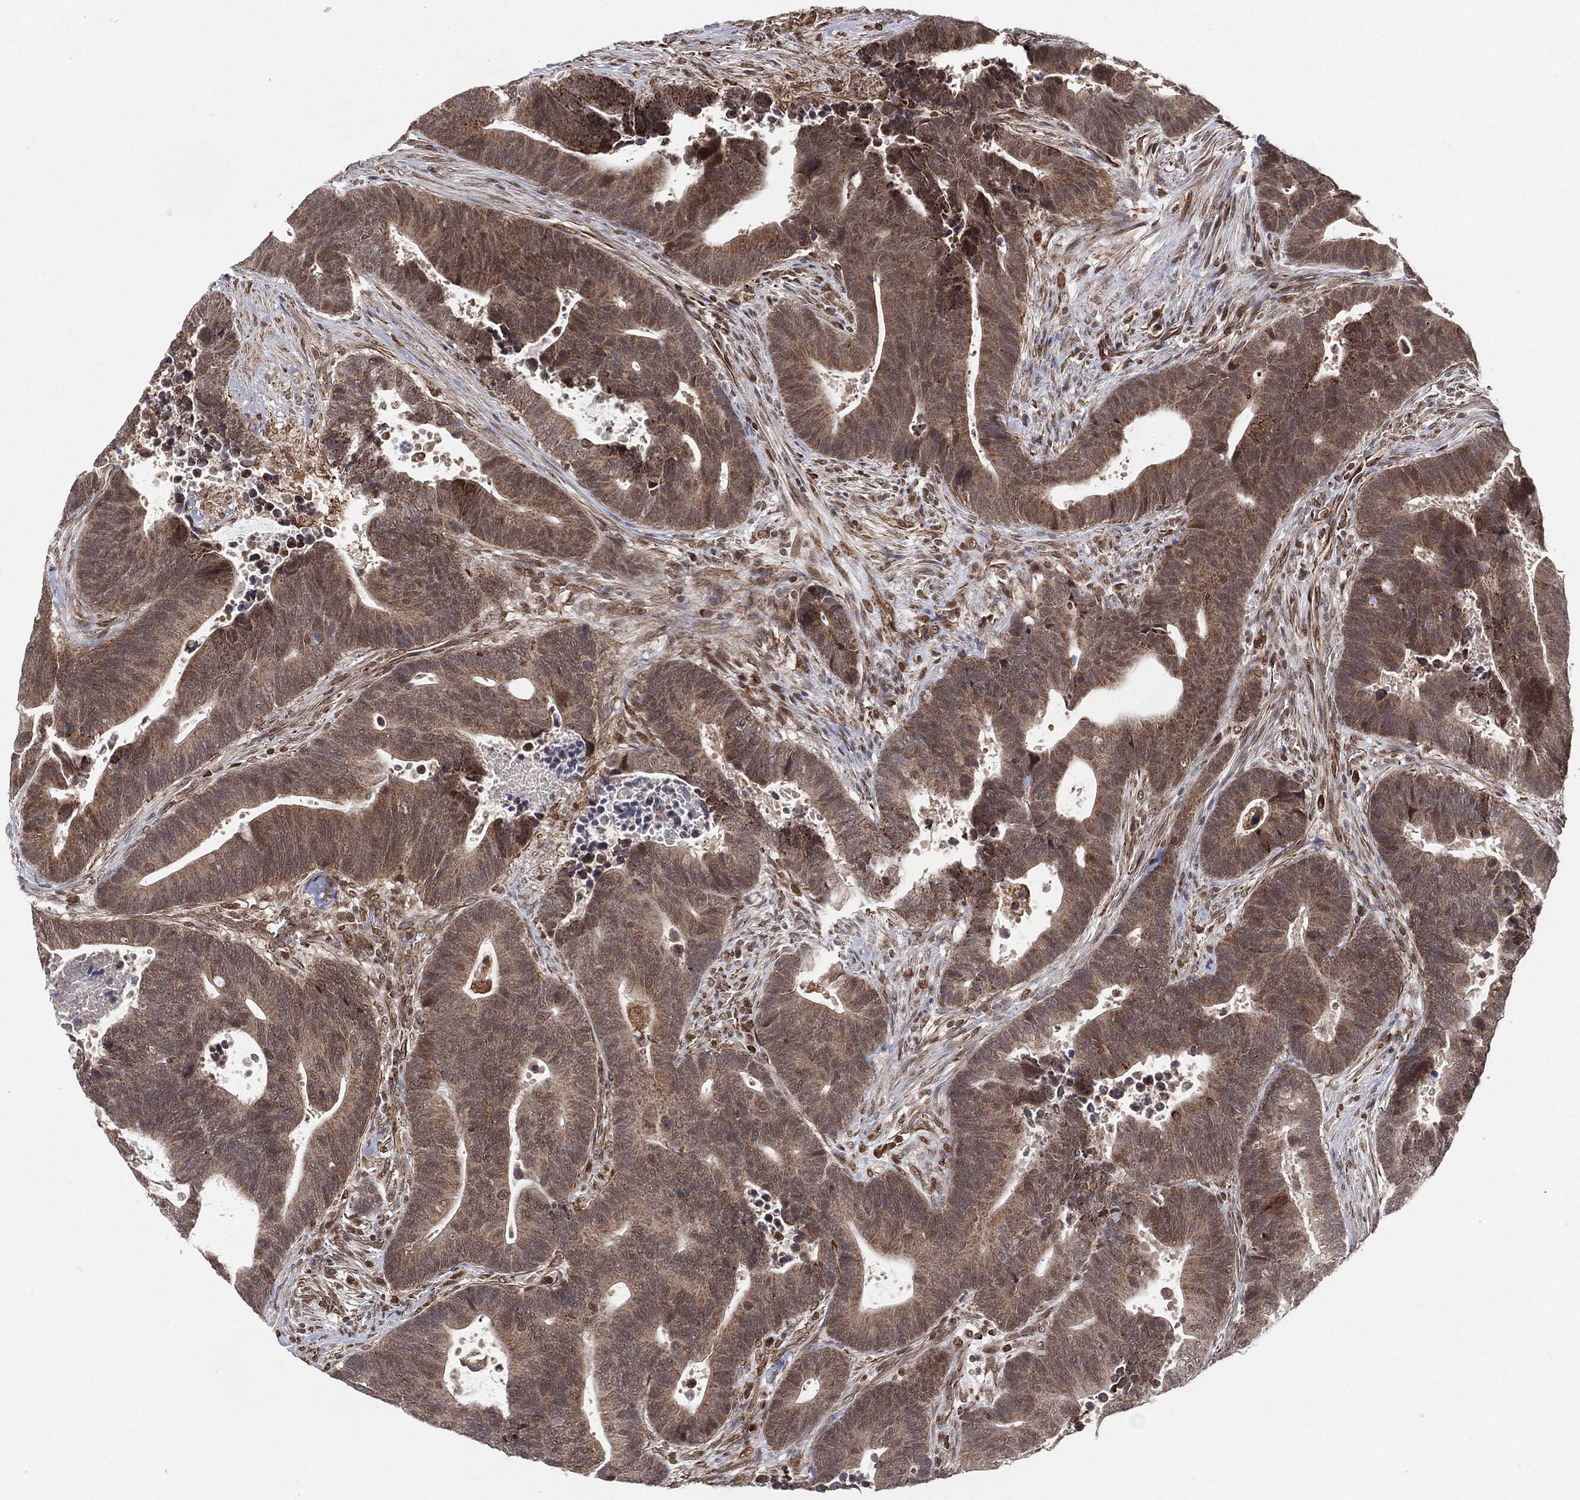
{"staining": {"intensity": "strong", "quantity": "<25%", "location": "cytoplasmic/membranous"}, "tissue": "colorectal cancer", "cell_type": "Tumor cells", "image_type": "cancer", "snomed": [{"axis": "morphology", "description": "Adenocarcinoma, NOS"}, {"axis": "topography", "description": "Colon"}], "caption": "This is a photomicrograph of immunohistochemistry staining of adenocarcinoma (colorectal), which shows strong expression in the cytoplasmic/membranous of tumor cells.", "gene": "TP53RK", "patient": {"sex": "male", "age": 75}}